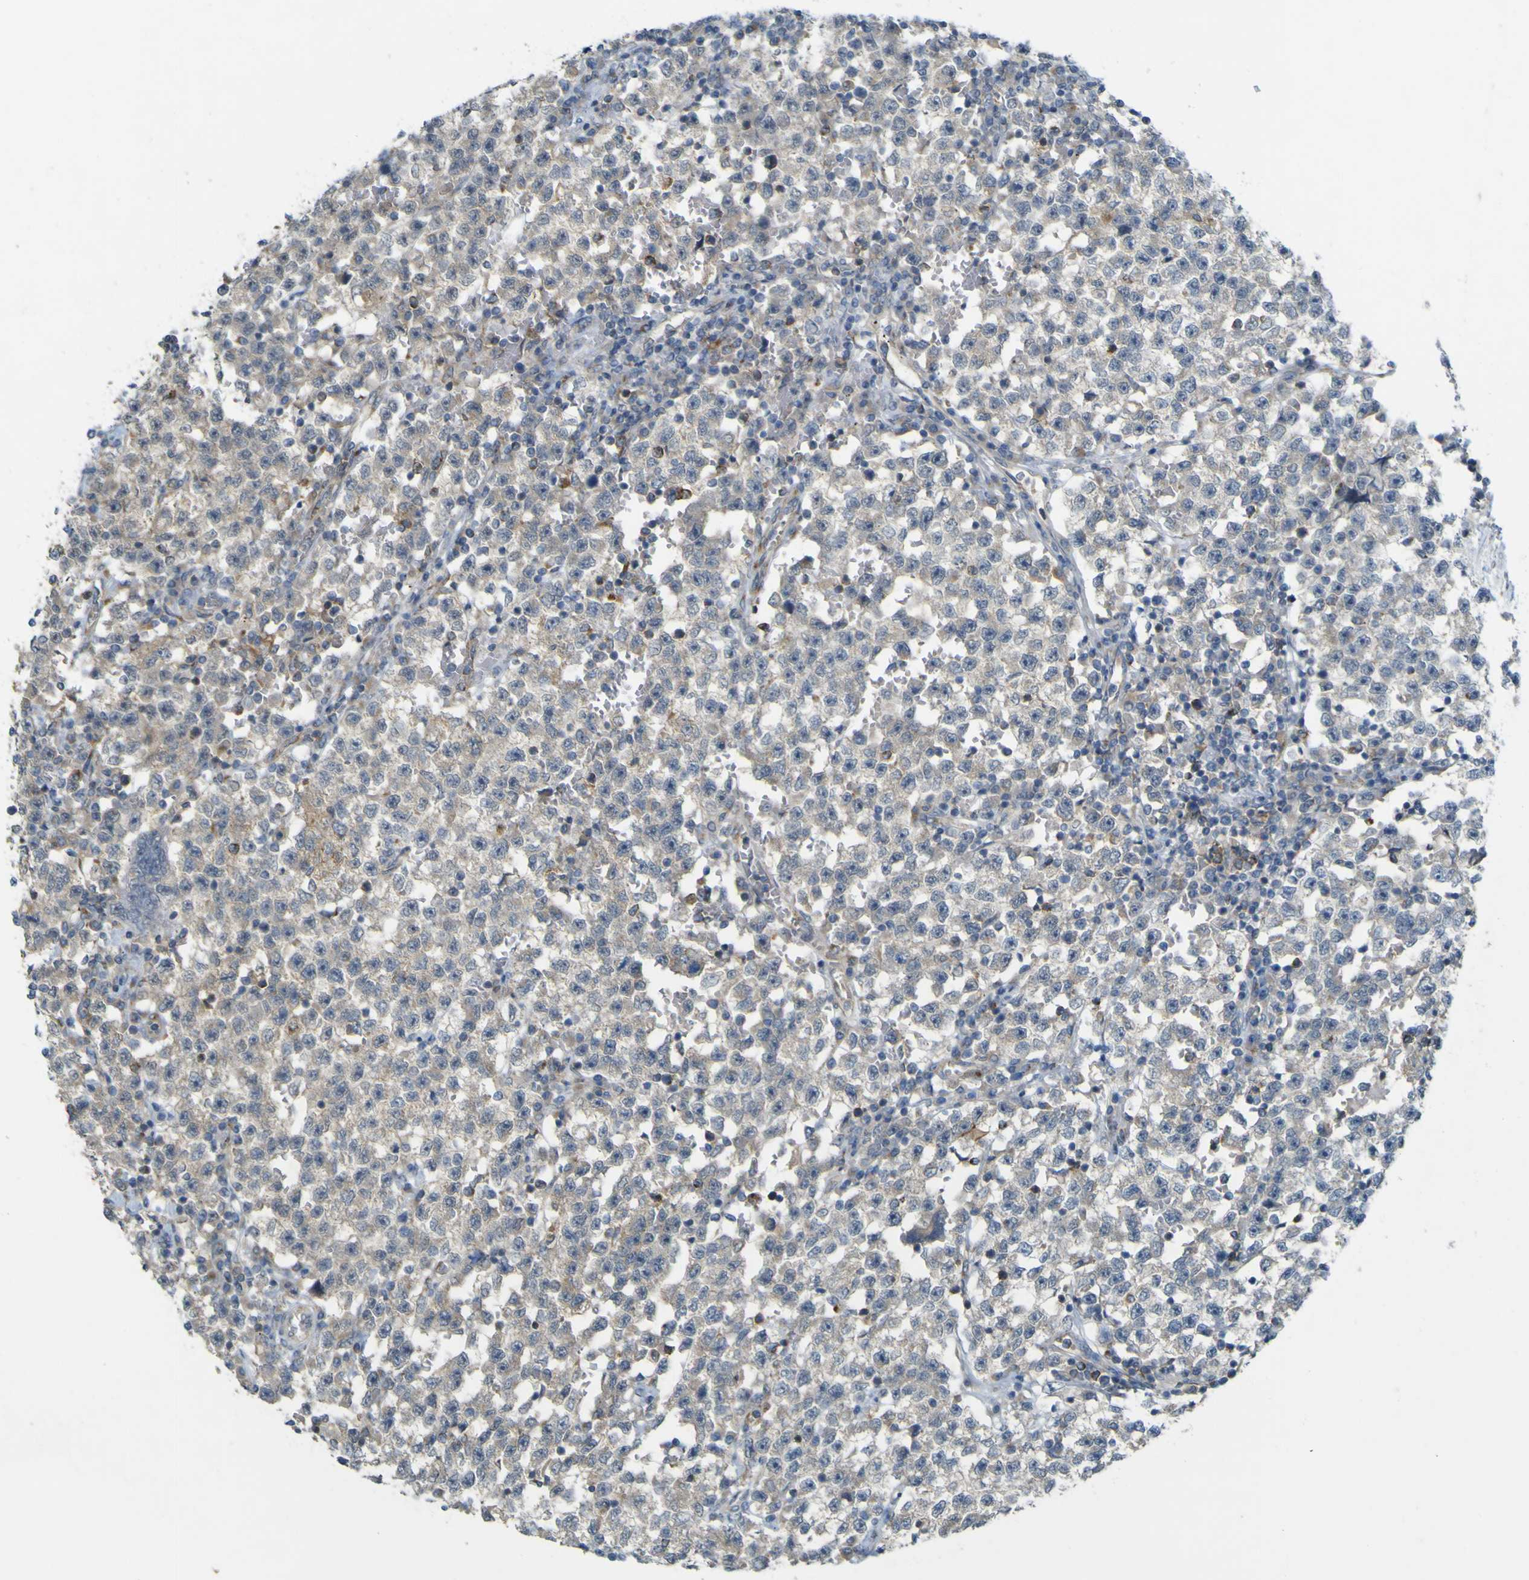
{"staining": {"intensity": "negative", "quantity": "none", "location": "none"}, "tissue": "testis cancer", "cell_type": "Tumor cells", "image_type": "cancer", "snomed": [{"axis": "morphology", "description": "Seminoma, NOS"}, {"axis": "topography", "description": "Testis"}], "caption": "A photomicrograph of human testis cancer is negative for staining in tumor cells. (Stains: DAB (3,3'-diaminobenzidine) immunohistochemistry with hematoxylin counter stain, Microscopy: brightfield microscopy at high magnification).", "gene": "IGF2R", "patient": {"sex": "male", "age": 22}}